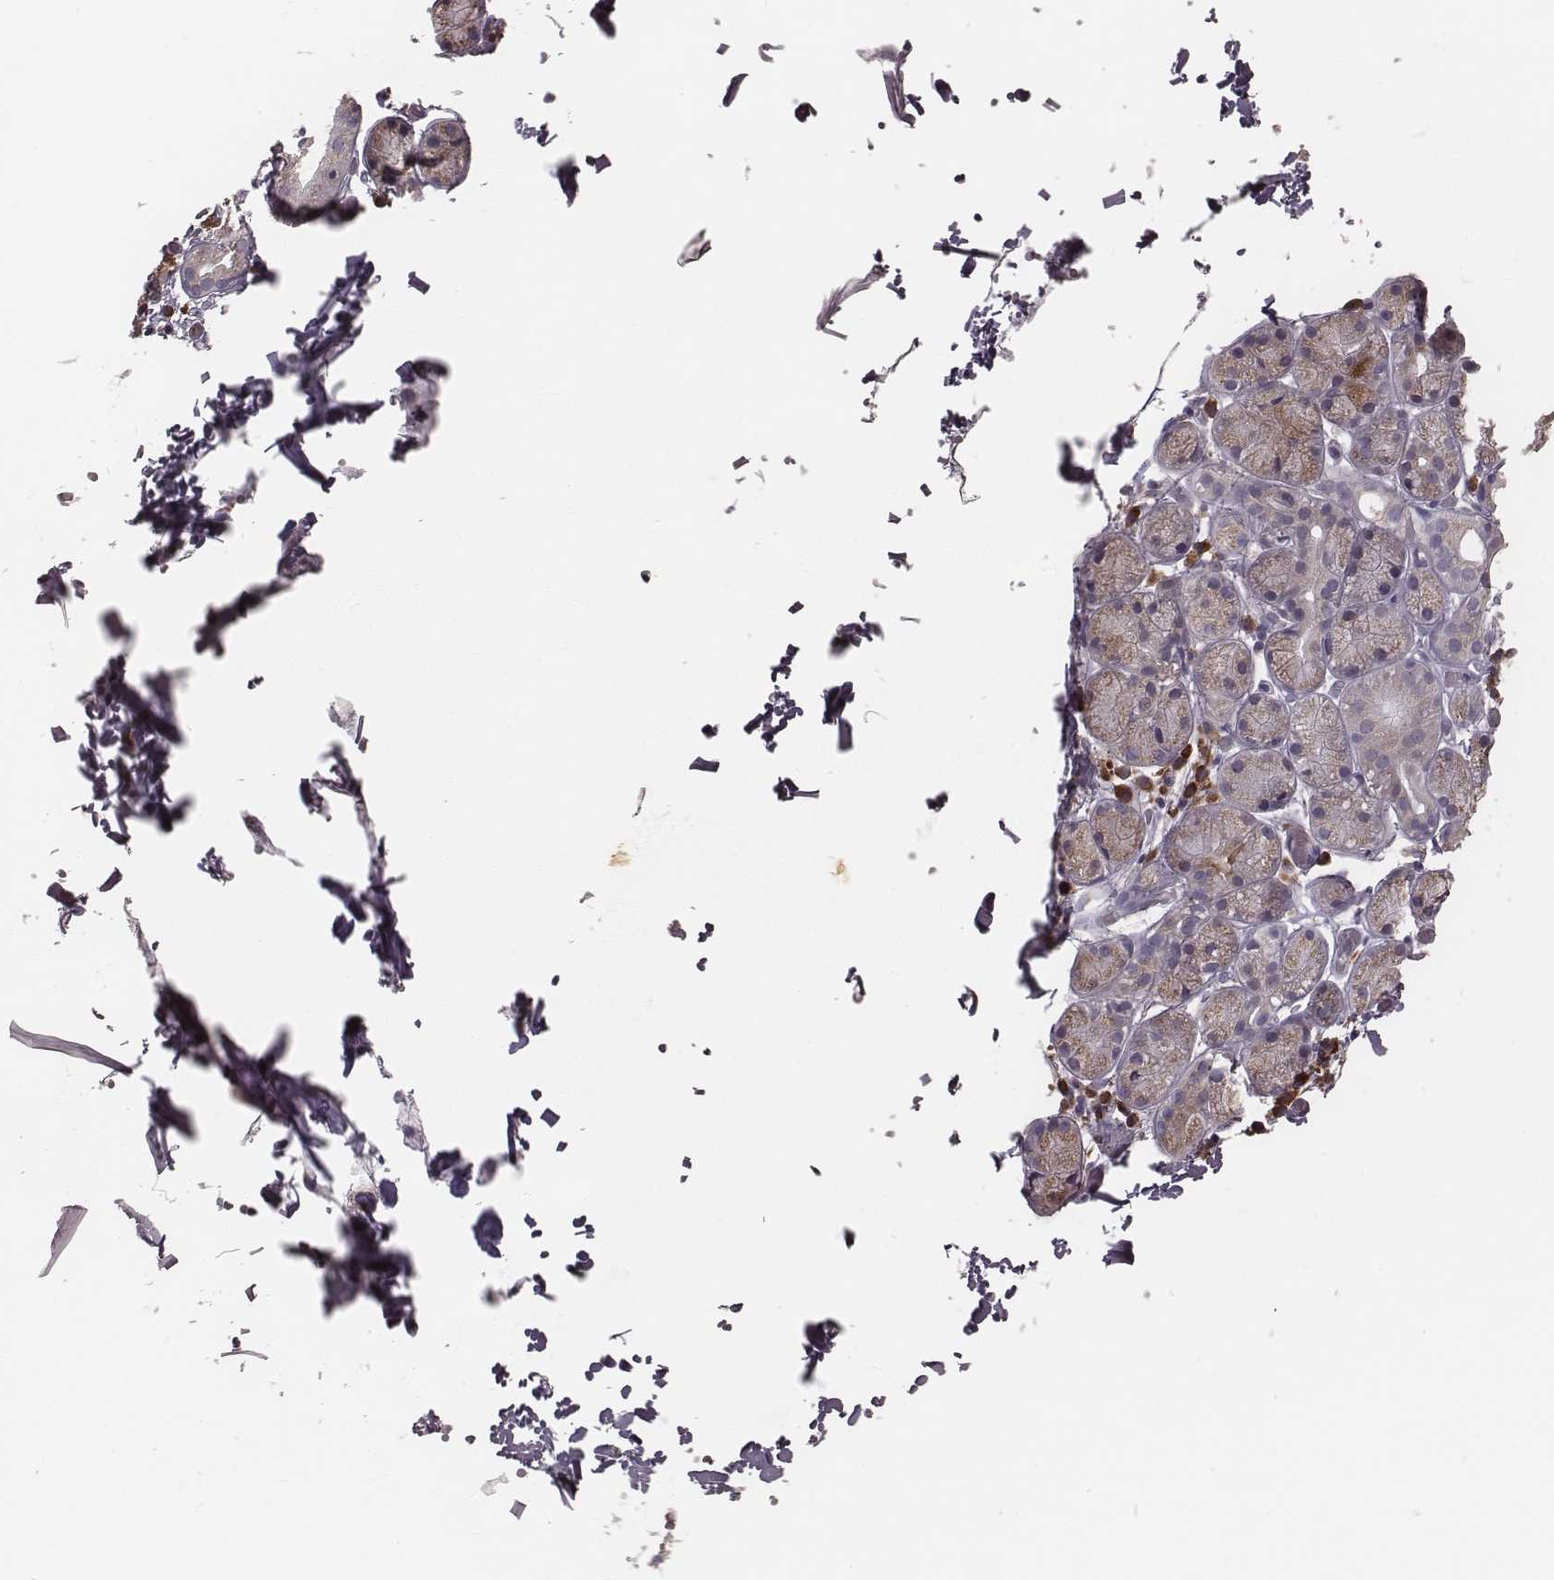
{"staining": {"intensity": "moderate", "quantity": "<25%", "location": "cytoplasmic/membranous"}, "tissue": "salivary gland", "cell_type": "Glandular cells", "image_type": "normal", "snomed": [{"axis": "morphology", "description": "Normal tissue, NOS"}, {"axis": "topography", "description": "Salivary gland"}, {"axis": "topography", "description": "Peripheral nerve tissue"}], "caption": "Immunohistochemical staining of unremarkable salivary gland reveals low levels of moderate cytoplasmic/membranous staining in approximately <25% of glandular cells. Ihc stains the protein in brown and the nuclei are stained blue.", "gene": "P2RX5", "patient": {"sex": "male", "age": 71}}